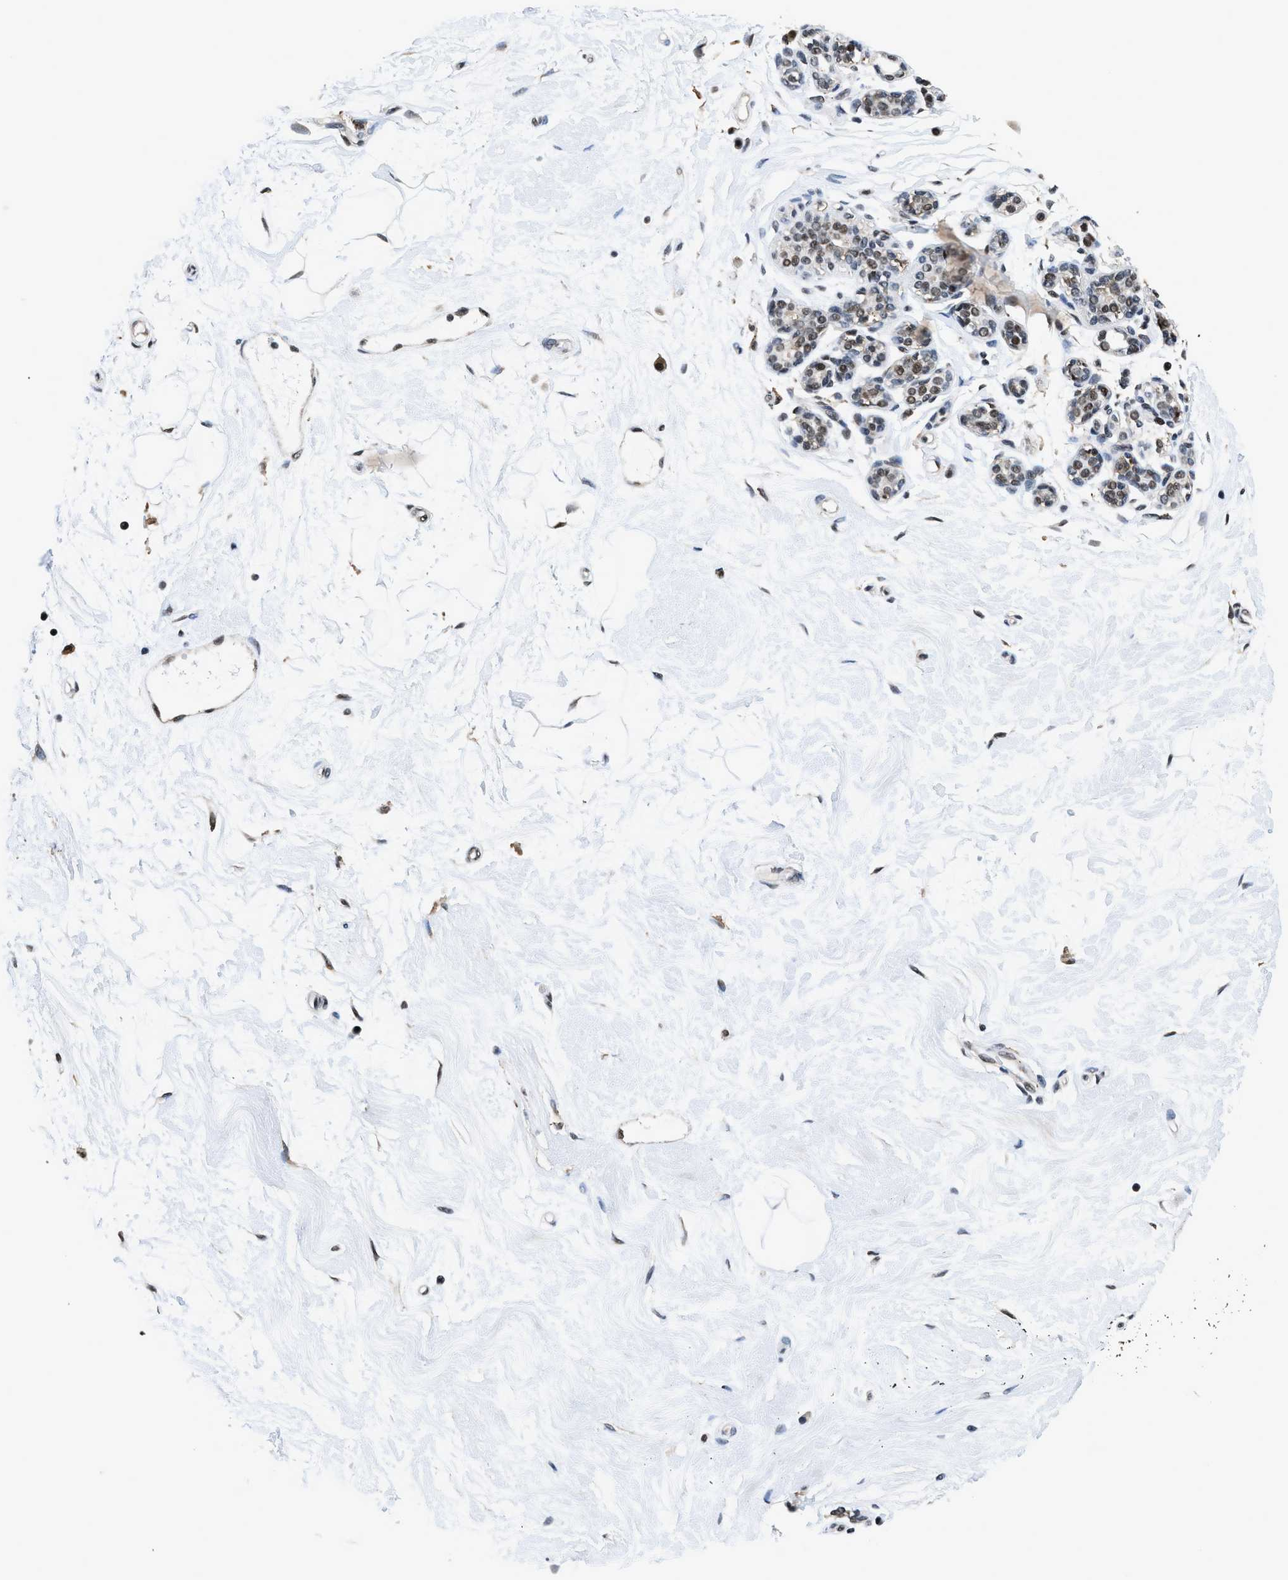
{"staining": {"intensity": "moderate", "quantity": ">75%", "location": "nuclear"}, "tissue": "breast", "cell_type": "Adipocytes", "image_type": "normal", "snomed": [{"axis": "morphology", "description": "Normal tissue, NOS"}, {"axis": "morphology", "description": "Lobular carcinoma"}, {"axis": "topography", "description": "Breast"}], "caption": "Immunohistochemical staining of benign breast exhibits moderate nuclear protein expression in approximately >75% of adipocytes. The staining was performed using DAB, with brown indicating positive protein expression. Nuclei are stained blue with hematoxylin.", "gene": "HNRNPF", "patient": {"sex": "female", "age": 59}}